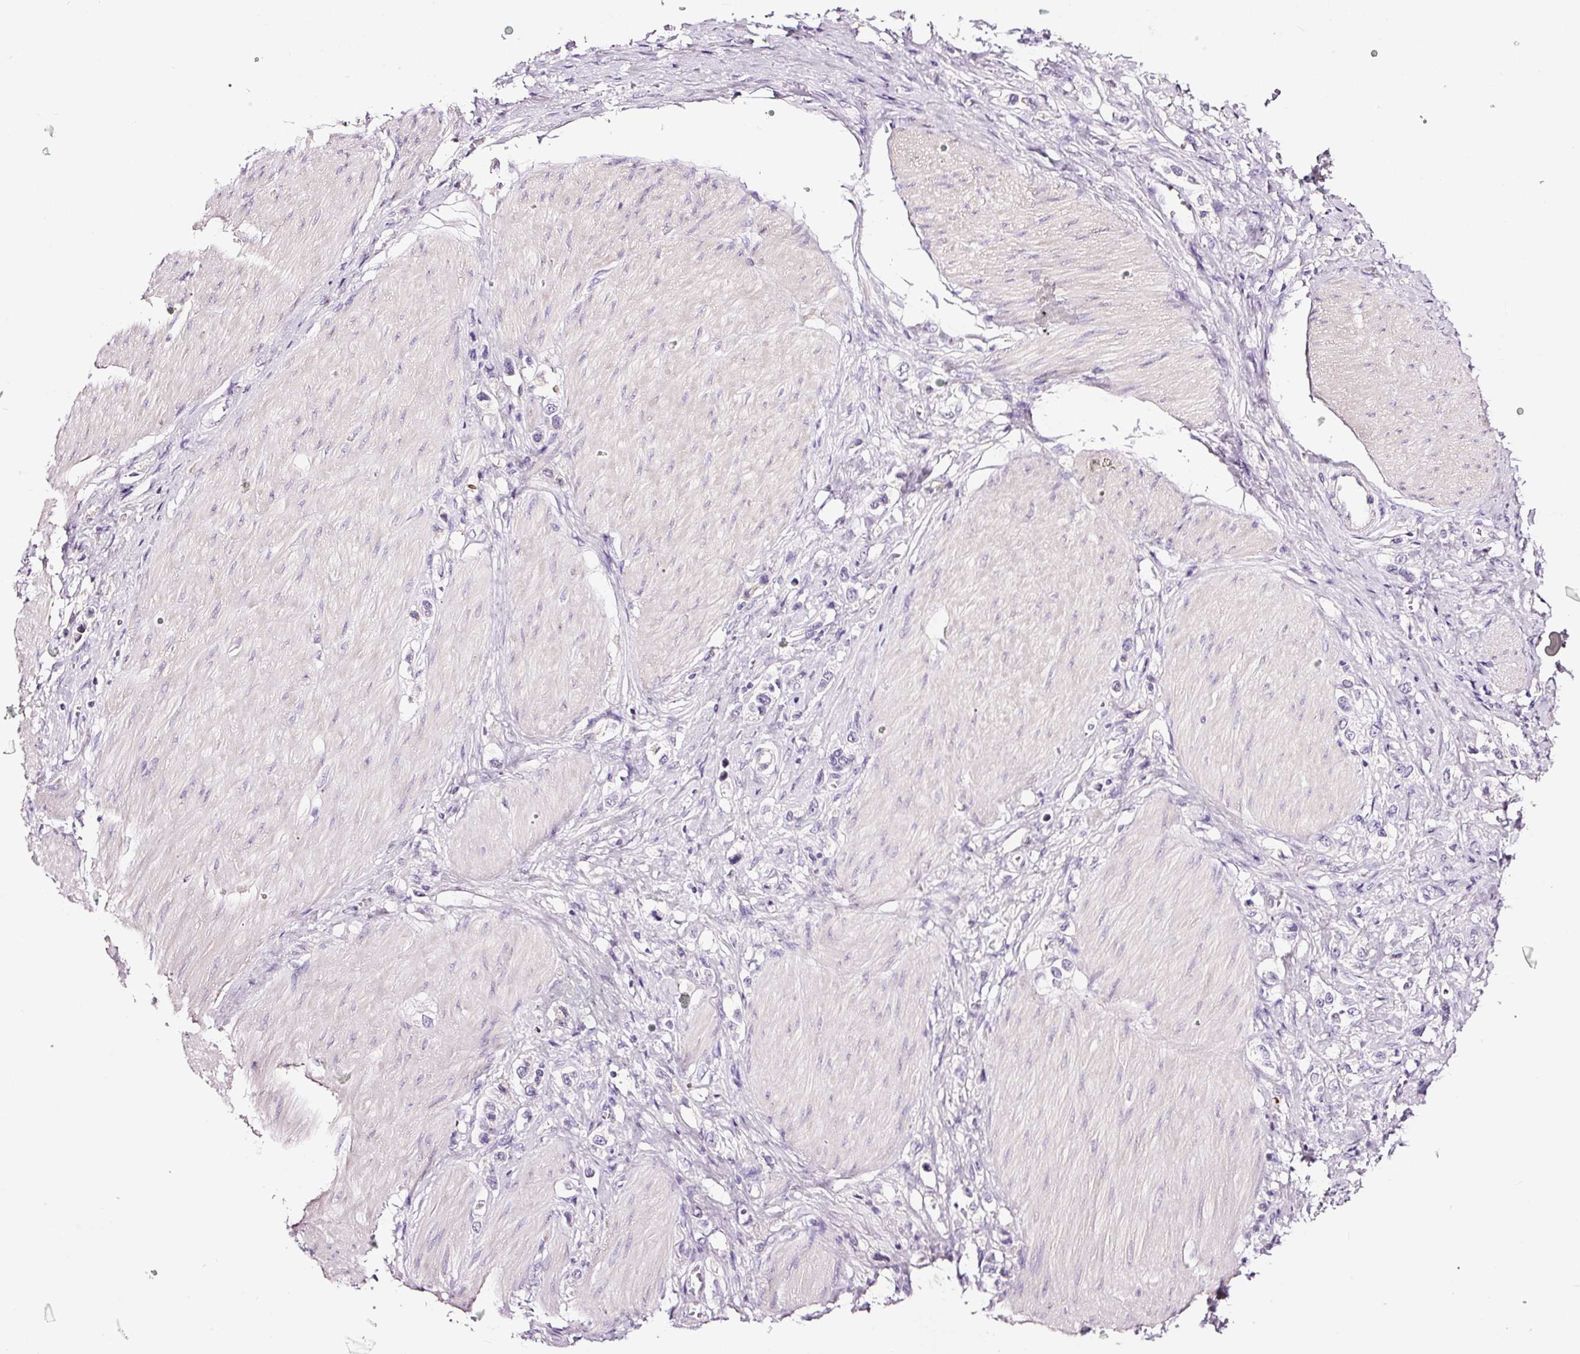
{"staining": {"intensity": "negative", "quantity": "none", "location": "none"}, "tissue": "stomach cancer", "cell_type": "Tumor cells", "image_type": "cancer", "snomed": [{"axis": "morphology", "description": "Normal tissue, NOS"}, {"axis": "morphology", "description": "Adenocarcinoma, NOS"}, {"axis": "topography", "description": "Stomach, upper"}, {"axis": "topography", "description": "Stomach"}], "caption": "DAB immunohistochemical staining of stomach cancer (adenocarcinoma) demonstrates no significant staining in tumor cells.", "gene": "LAMP3", "patient": {"sex": "female", "age": 65}}